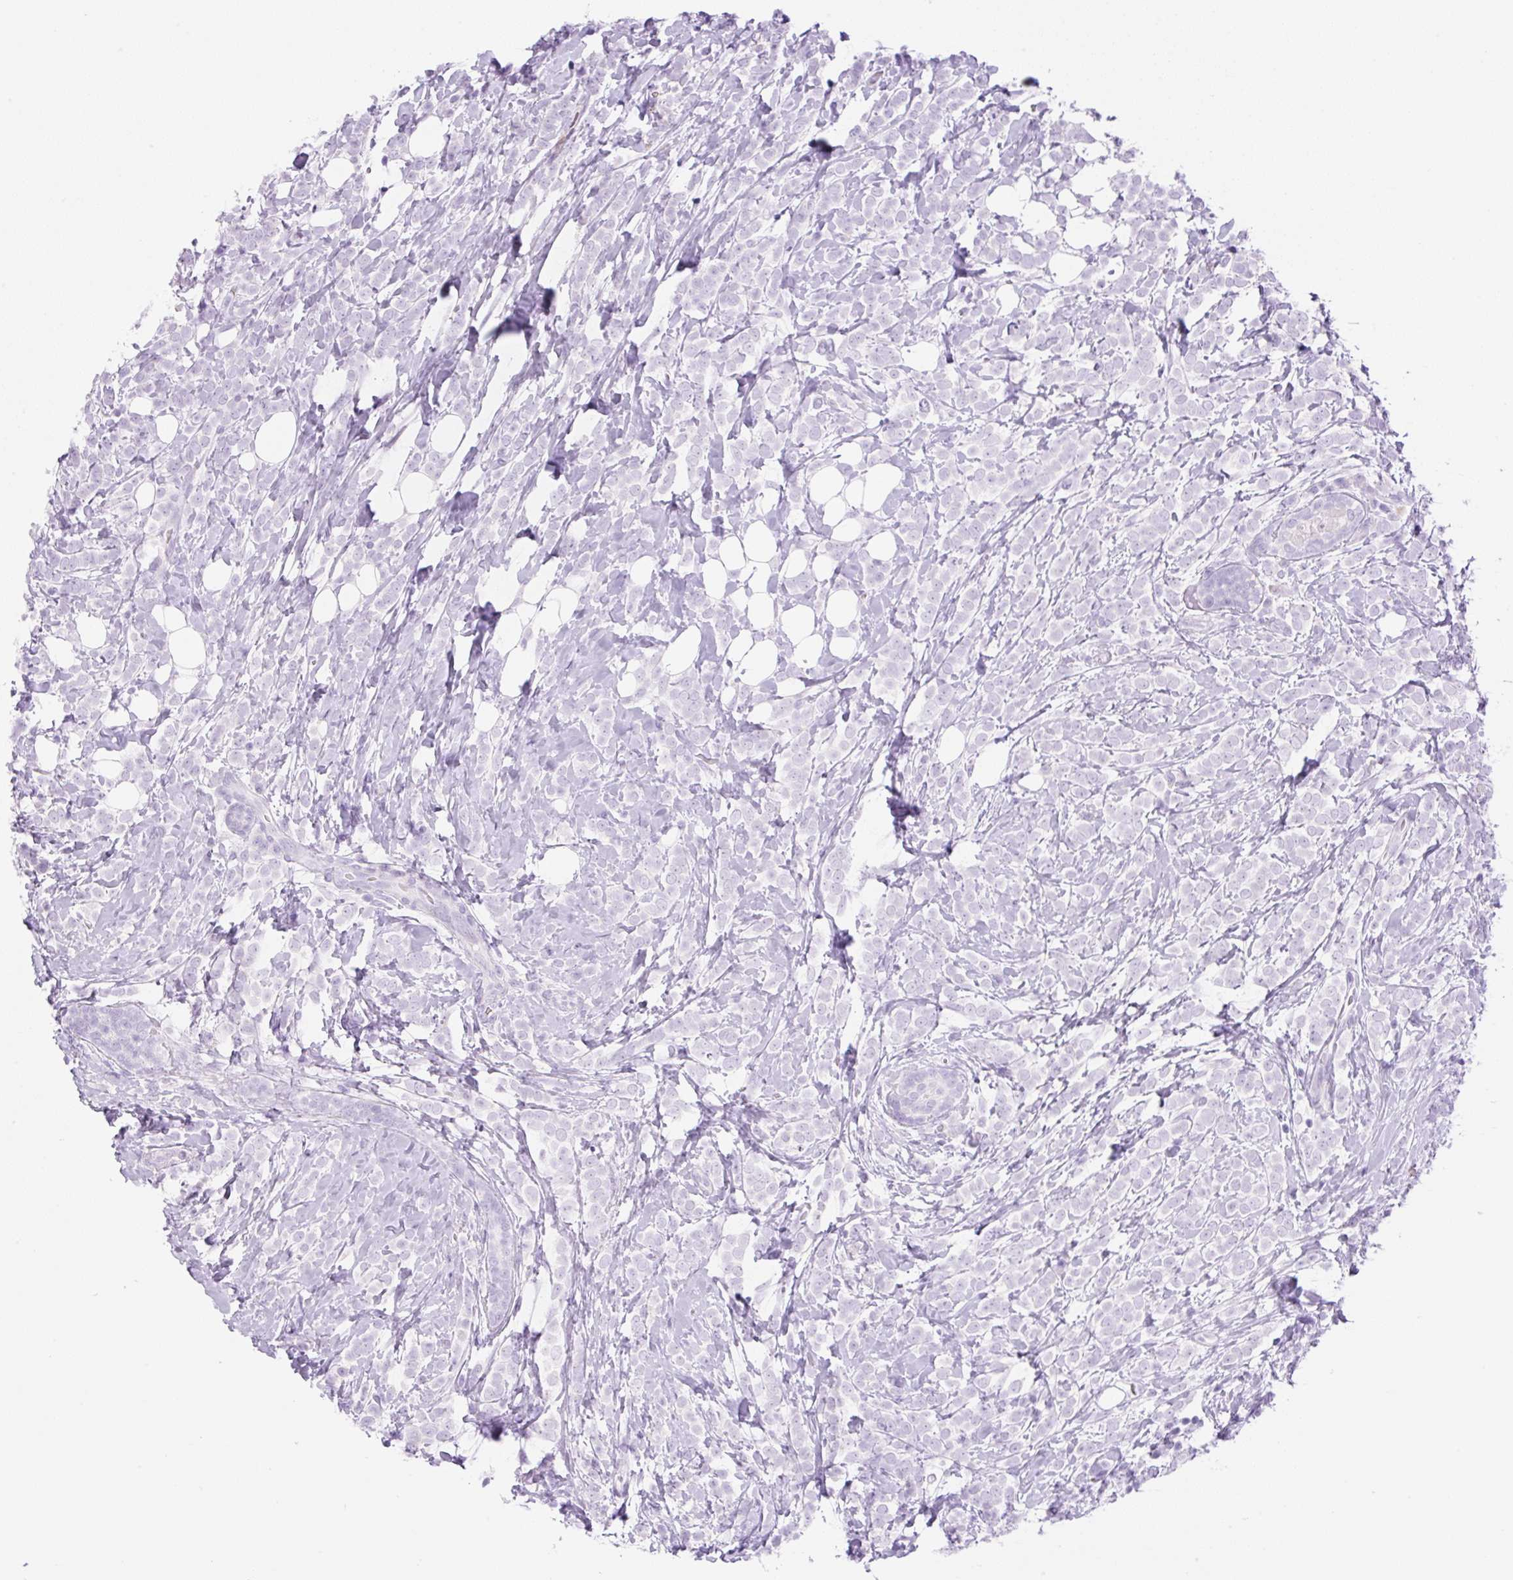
{"staining": {"intensity": "negative", "quantity": "none", "location": "none"}, "tissue": "breast cancer", "cell_type": "Tumor cells", "image_type": "cancer", "snomed": [{"axis": "morphology", "description": "Lobular carcinoma"}, {"axis": "topography", "description": "Breast"}], "caption": "Human lobular carcinoma (breast) stained for a protein using immunohistochemistry displays no positivity in tumor cells.", "gene": "PALM3", "patient": {"sex": "female", "age": 49}}